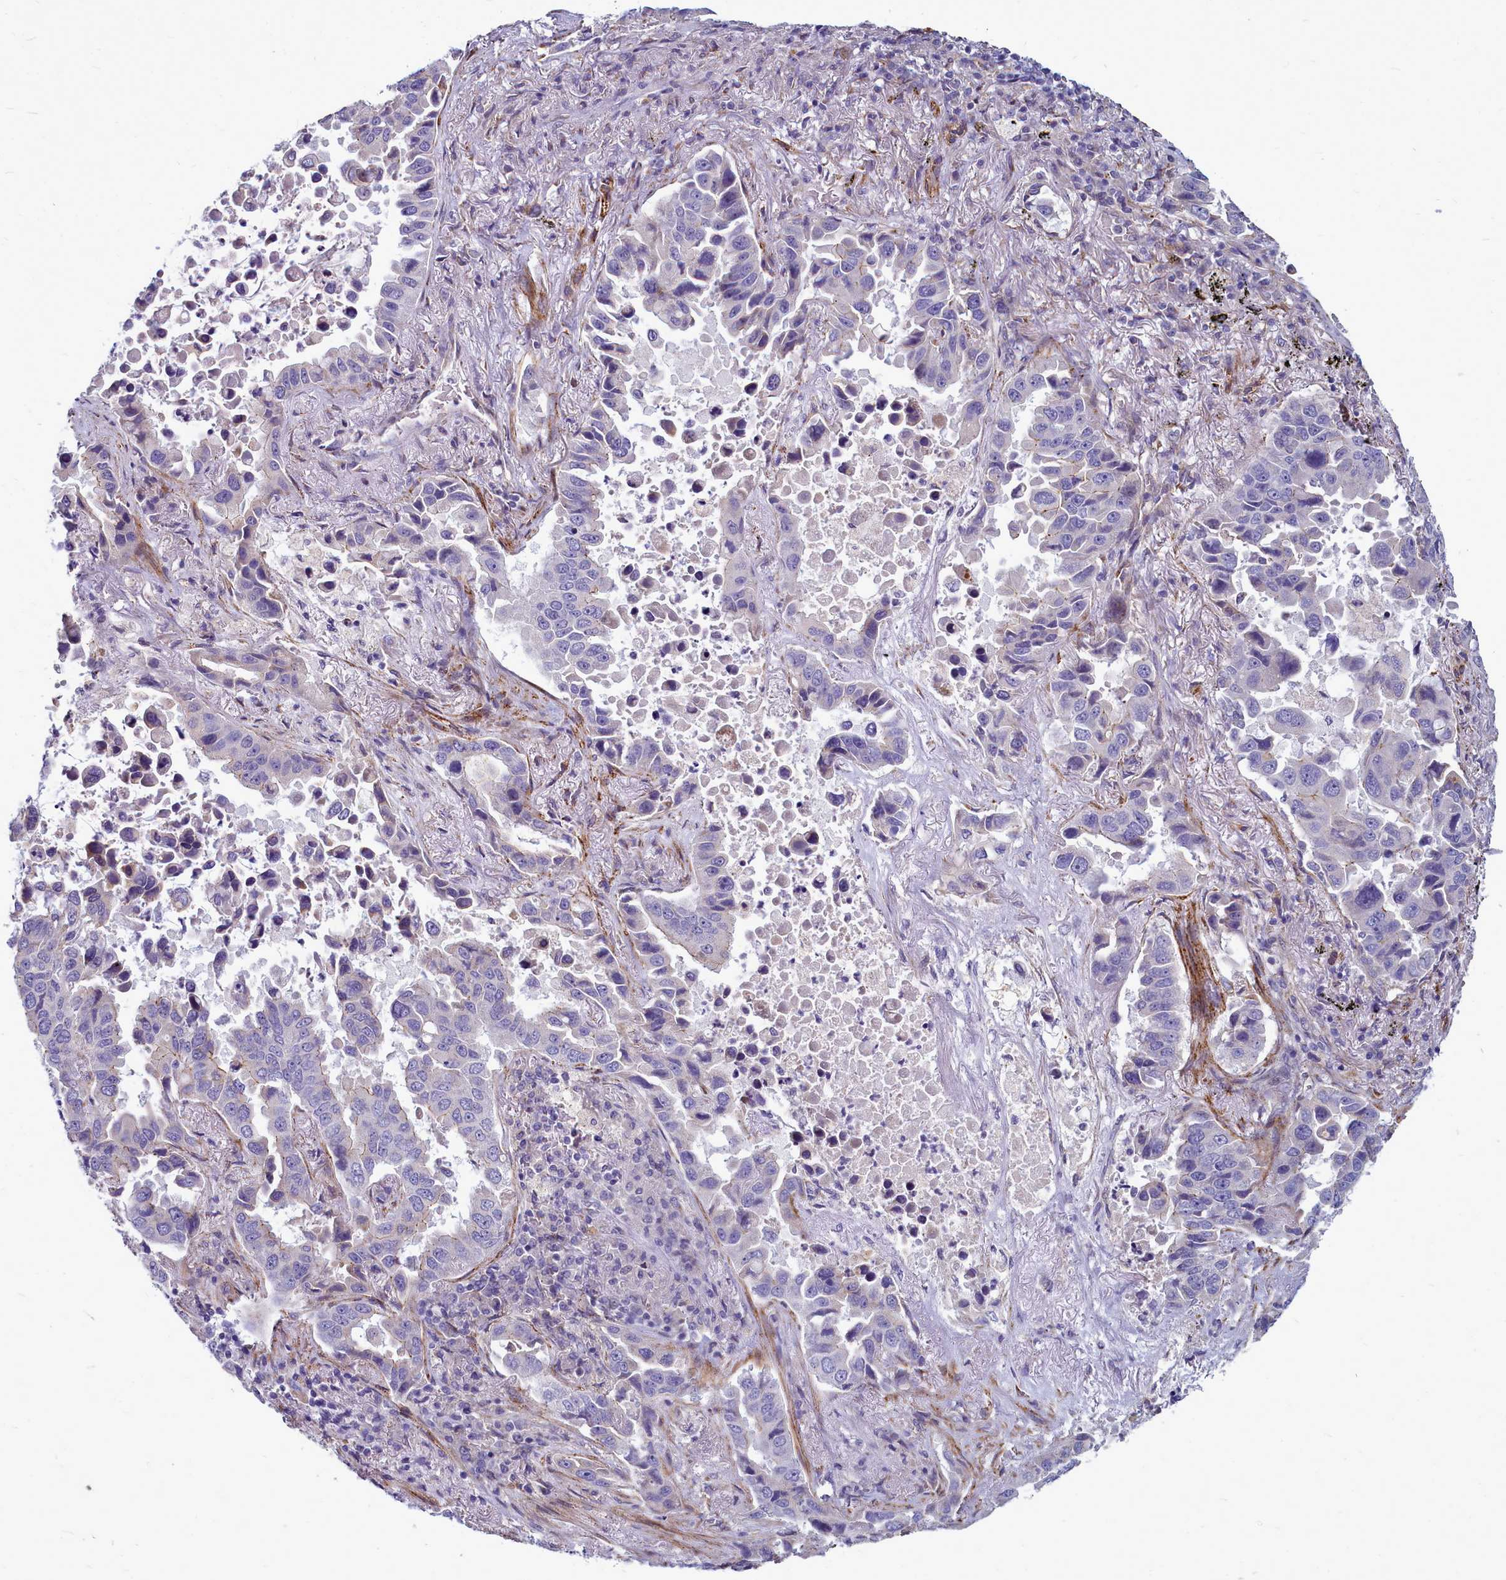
{"staining": {"intensity": "negative", "quantity": "none", "location": "none"}, "tissue": "lung cancer", "cell_type": "Tumor cells", "image_type": "cancer", "snomed": [{"axis": "morphology", "description": "Adenocarcinoma, NOS"}, {"axis": "topography", "description": "Lung"}], "caption": "A high-resolution photomicrograph shows IHC staining of lung cancer (adenocarcinoma), which shows no significant positivity in tumor cells.", "gene": "SMPD4", "patient": {"sex": "male", "age": 64}}